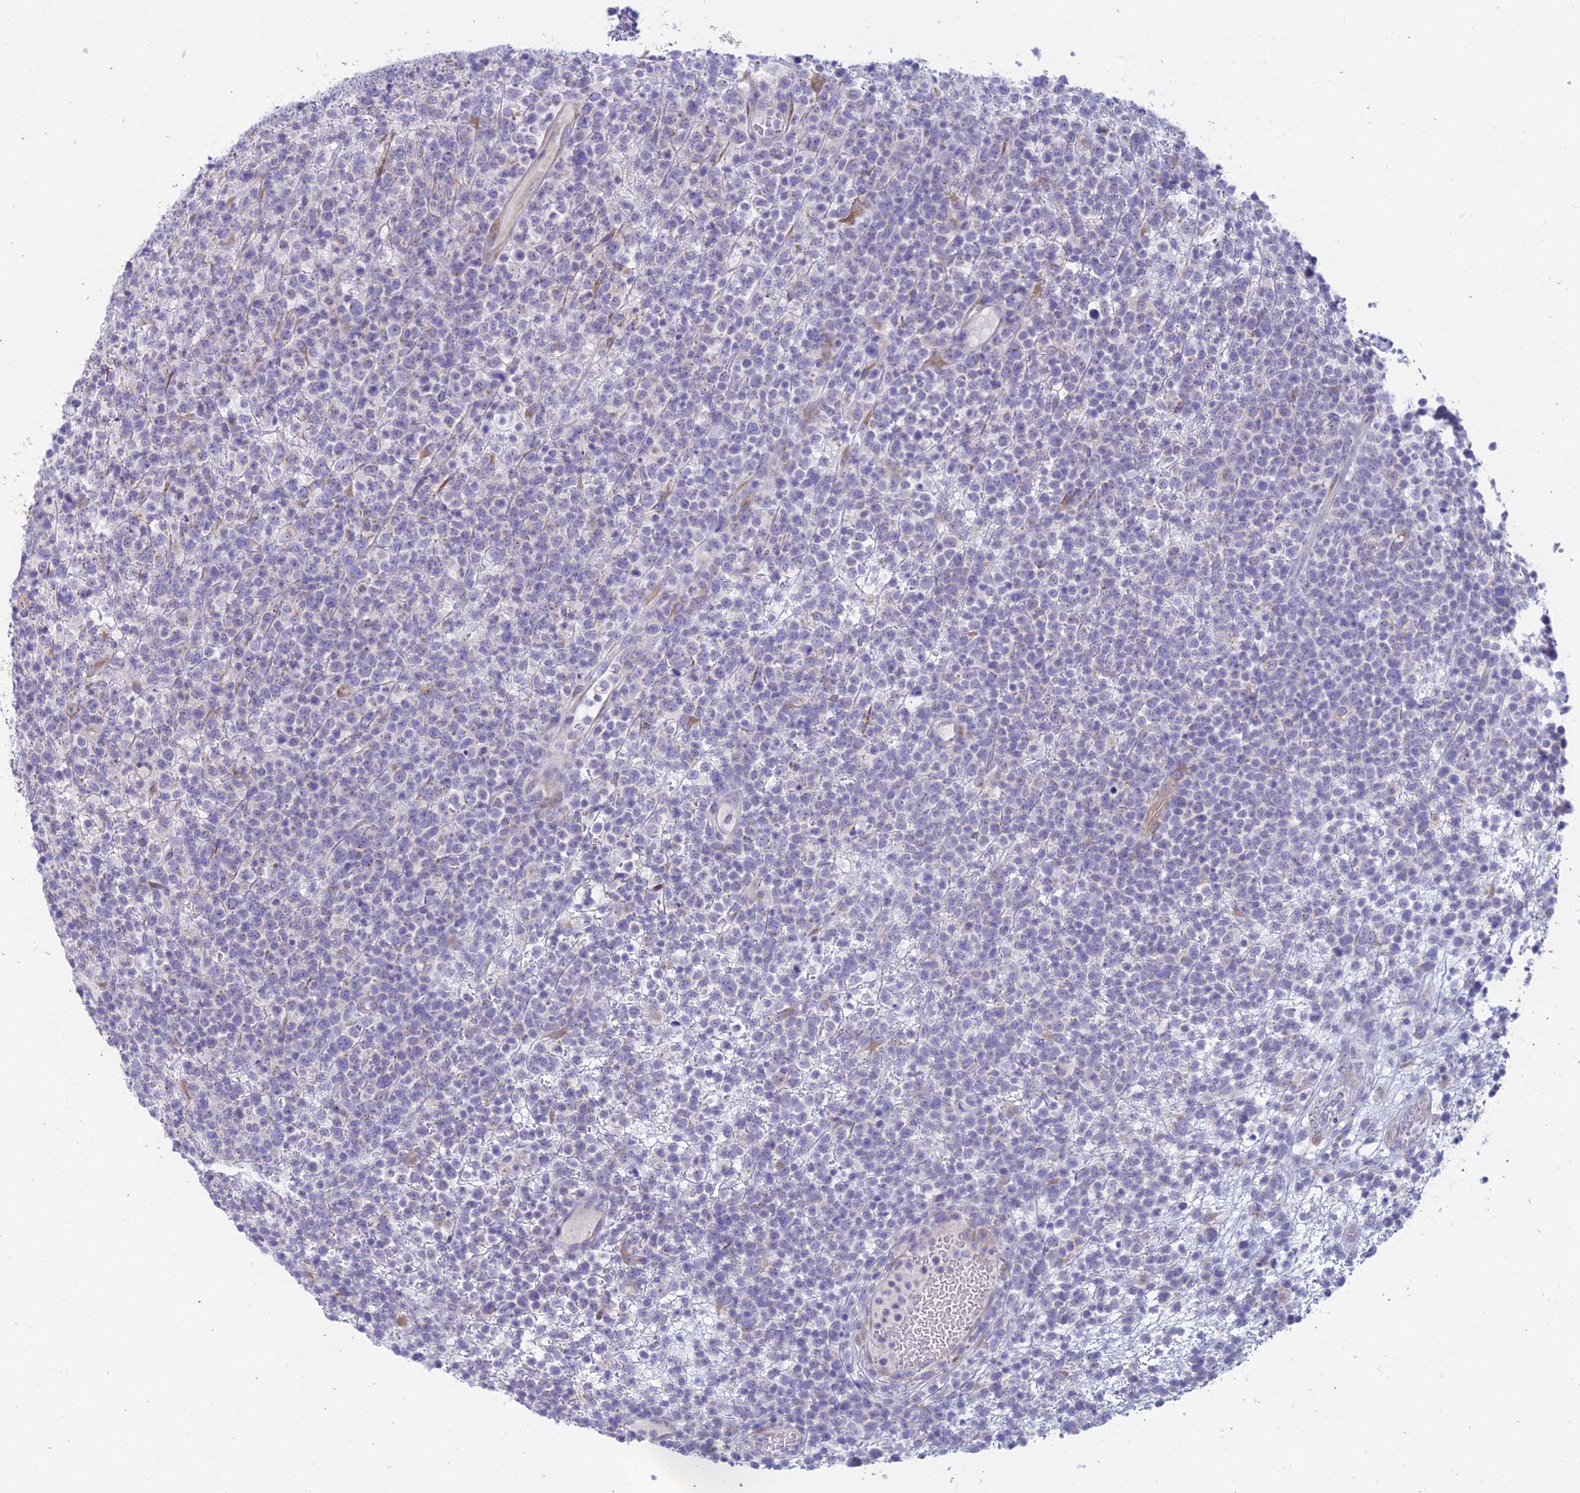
{"staining": {"intensity": "negative", "quantity": "none", "location": "none"}, "tissue": "lymphoma", "cell_type": "Tumor cells", "image_type": "cancer", "snomed": [{"axis": "morphology", "description": "Malignant lymphoma, non-Hodgkin's type, High grade"}, {"axis": "topography", "description": "Colon"}], "caption": "IHC of human lymphoma shows no positivity in tumor cells.", "gene": "PTCD2", "patient": {"sex": "female", "age": 53}}